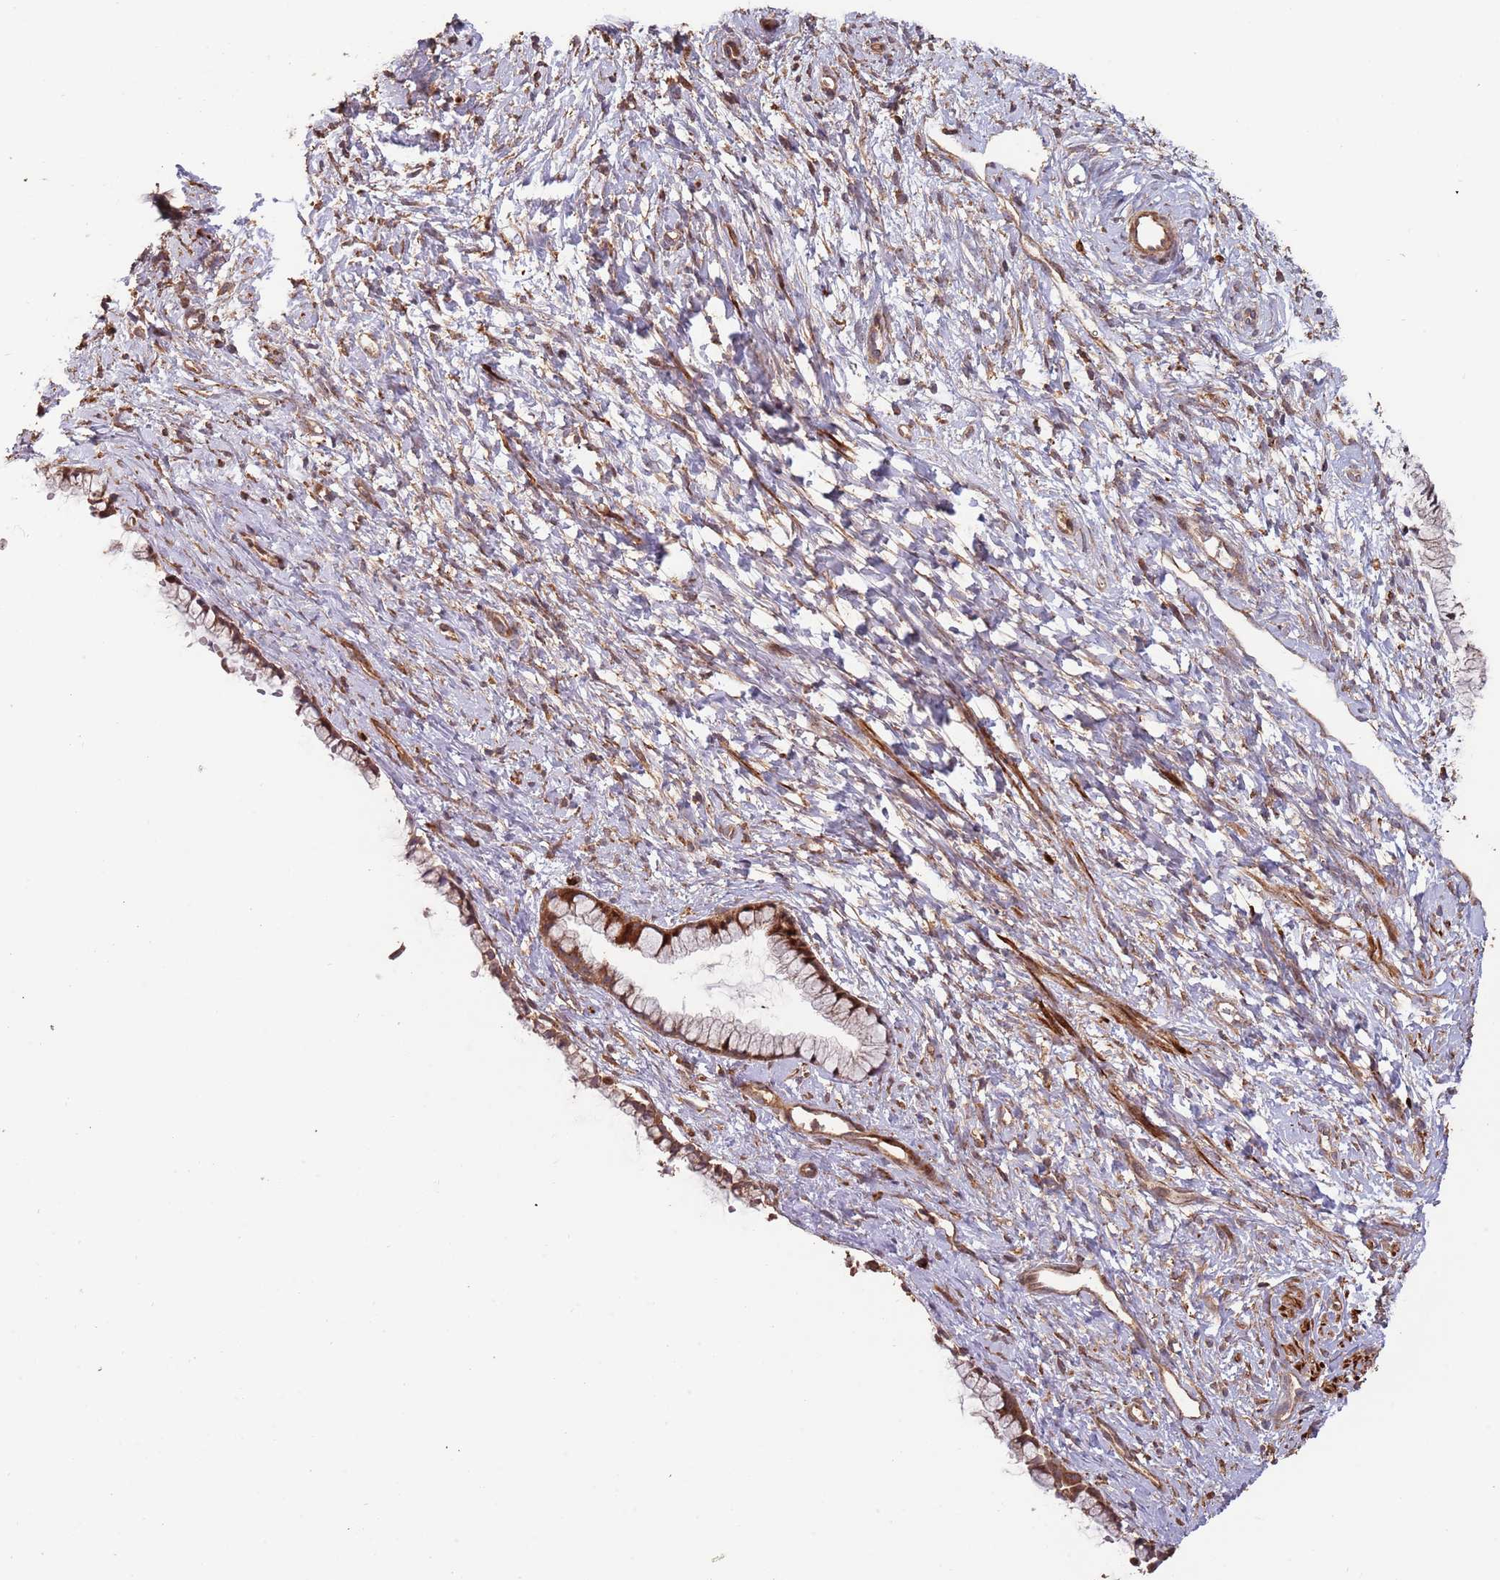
{"staining": {"intensity": "strong", "quantity": "25%-75%", "location": "cytoplasmic/membranous,nuclear"}, "tissue": "cervix", "cell_type": "Glandular cells", "image_type": "normal", "snomed": [{"axis": "morphology", "description": "Normal tissue, NOS"}, {"axis": "topography", "description": "Cervix"}], "caption": "Protein staining of normal cervix demonstrates strong cytoplasmic/membranous,nuclear staining in about 25%-75% of glandular cells.", "gene": "ZNF428", "patient": {"sex": "female", "age": 57}}